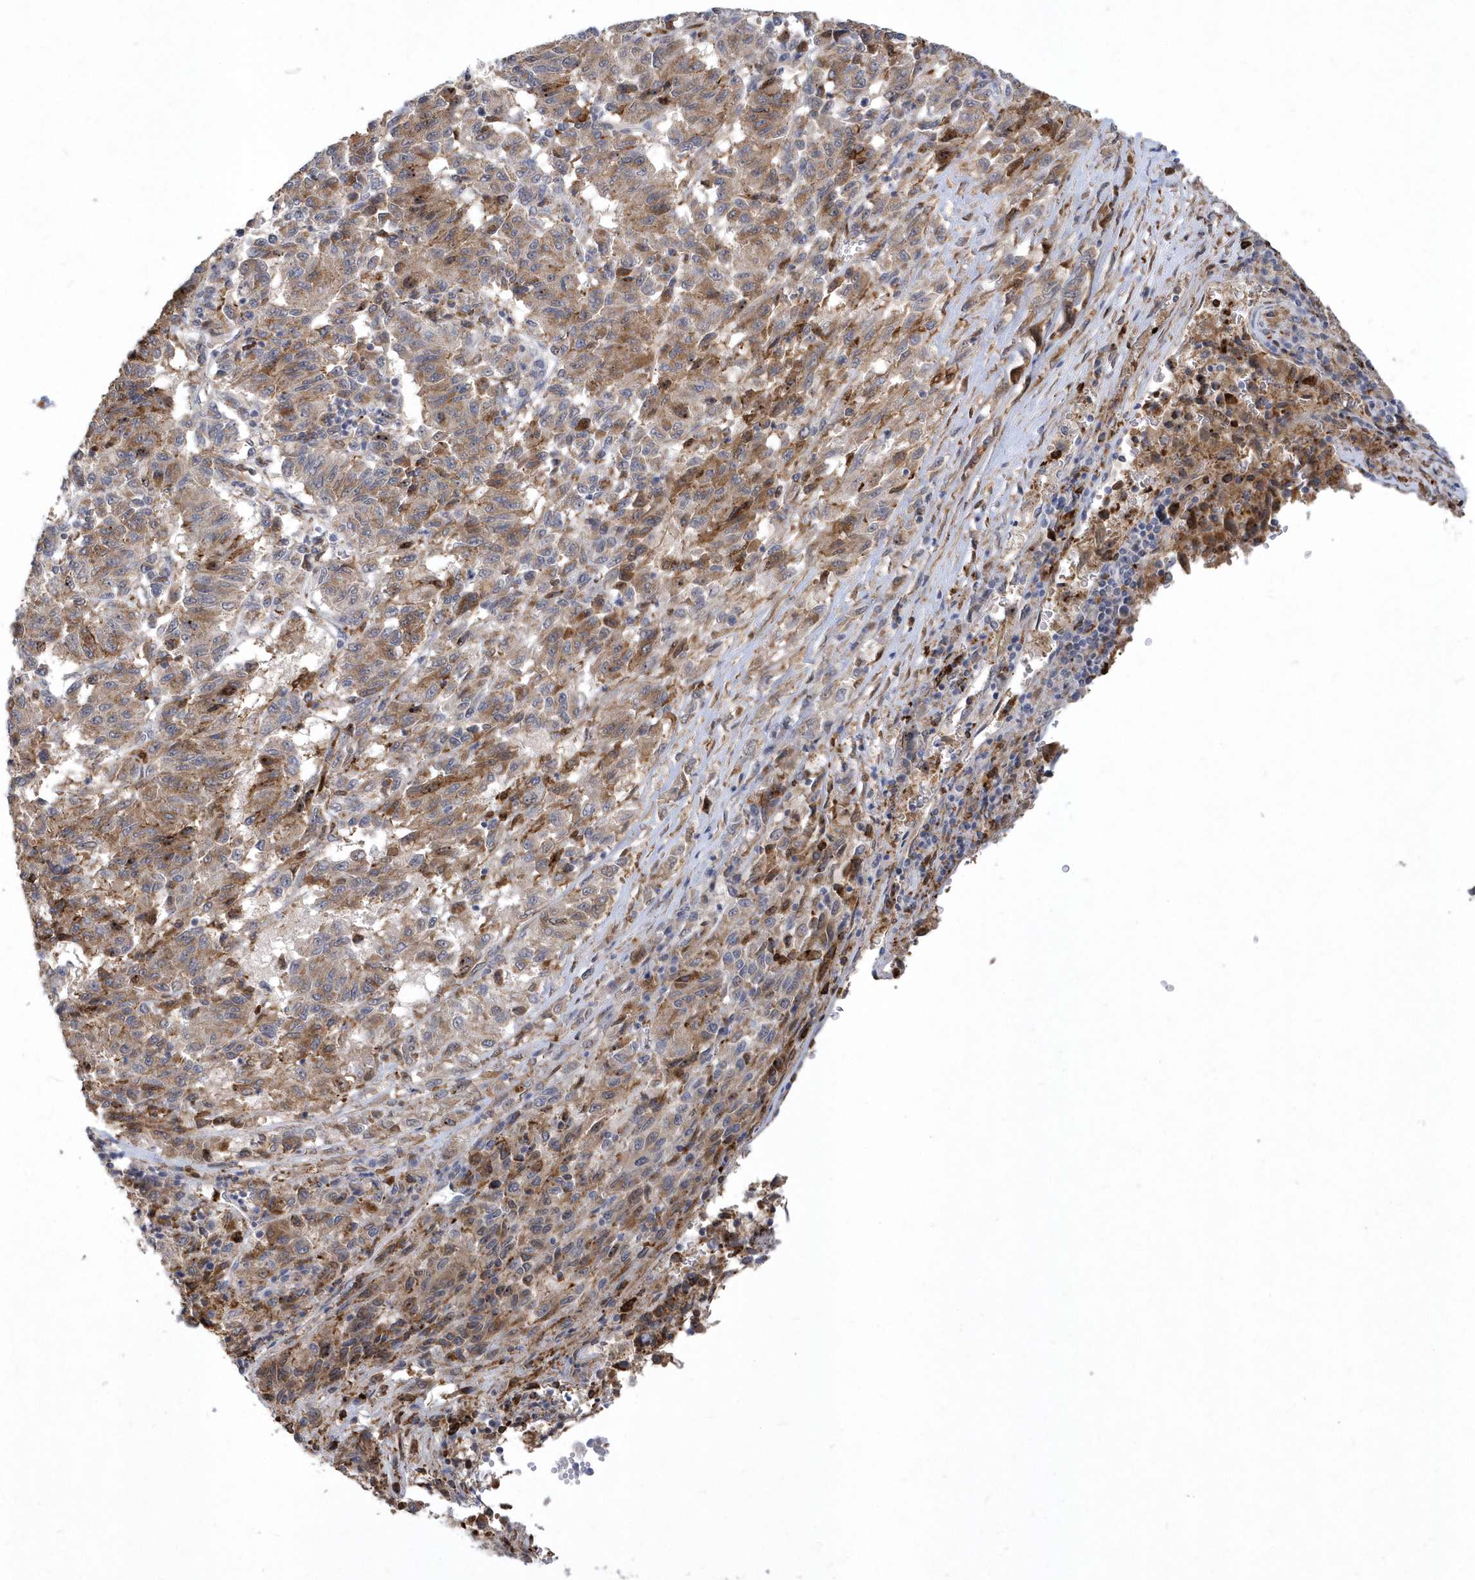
{"staining": {"intensity": "moderate", "quantity": ">75%", "location": "cytoplasmic/membranous"}, "tissue": "melanoma", "cell_type": "Tumor cells", "image_type": "cancer", "snomed": [{"axis": "morphology", "description": "Malignant melanoma, Metastatic site"}, {"axis": "topography", "description": "Lung"}], "caption": "Immunohistochemical staining of human melanoma exhibits medium levels of moderate cytoplasmic/membranous positivity in about >75% of tumor cells.", "gene": "TSPEAR", "patient": {"sex": "male", "age": 64}}